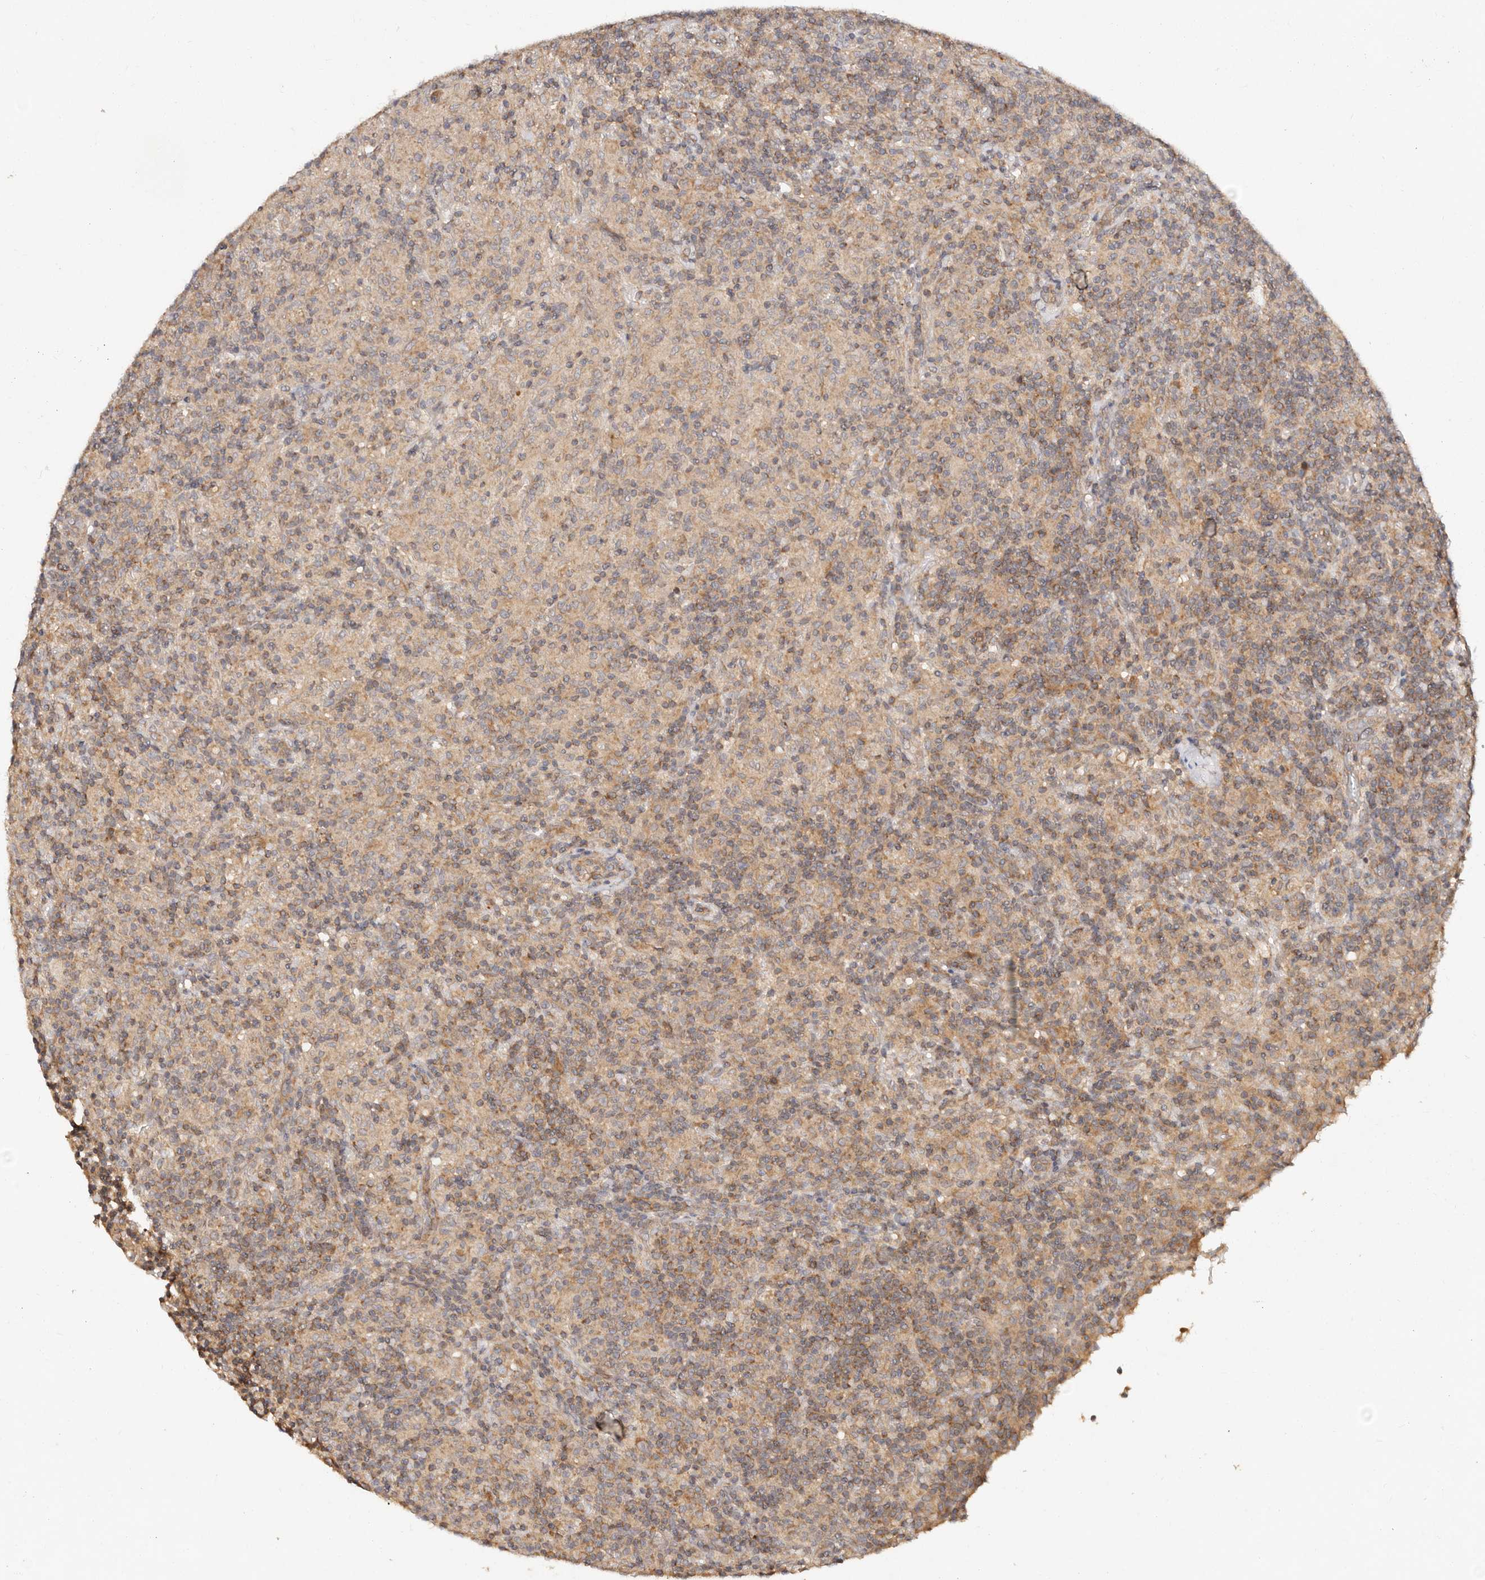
{"staining": {"intensity": "moderate", "quantity": ">75%", "location": "cytoplasmic/membranous"}, "tissue": "lymphoma", "cell_type": "Tumor cells", "image_type": "cancer", "snomed": [{"axis": "morphology", "description": "Hodgkin's disease, NOS"}, {"axis": "topography", "description": "Lymph node"}], "caption": "Human Hodgkin's disease stained with a brown dye displays moderate cytoplasmic/membranous positive expression in approximately >75% of tumor cells.", "gene": "DENND11", "patient": {"sex": "male", "age": 70}}